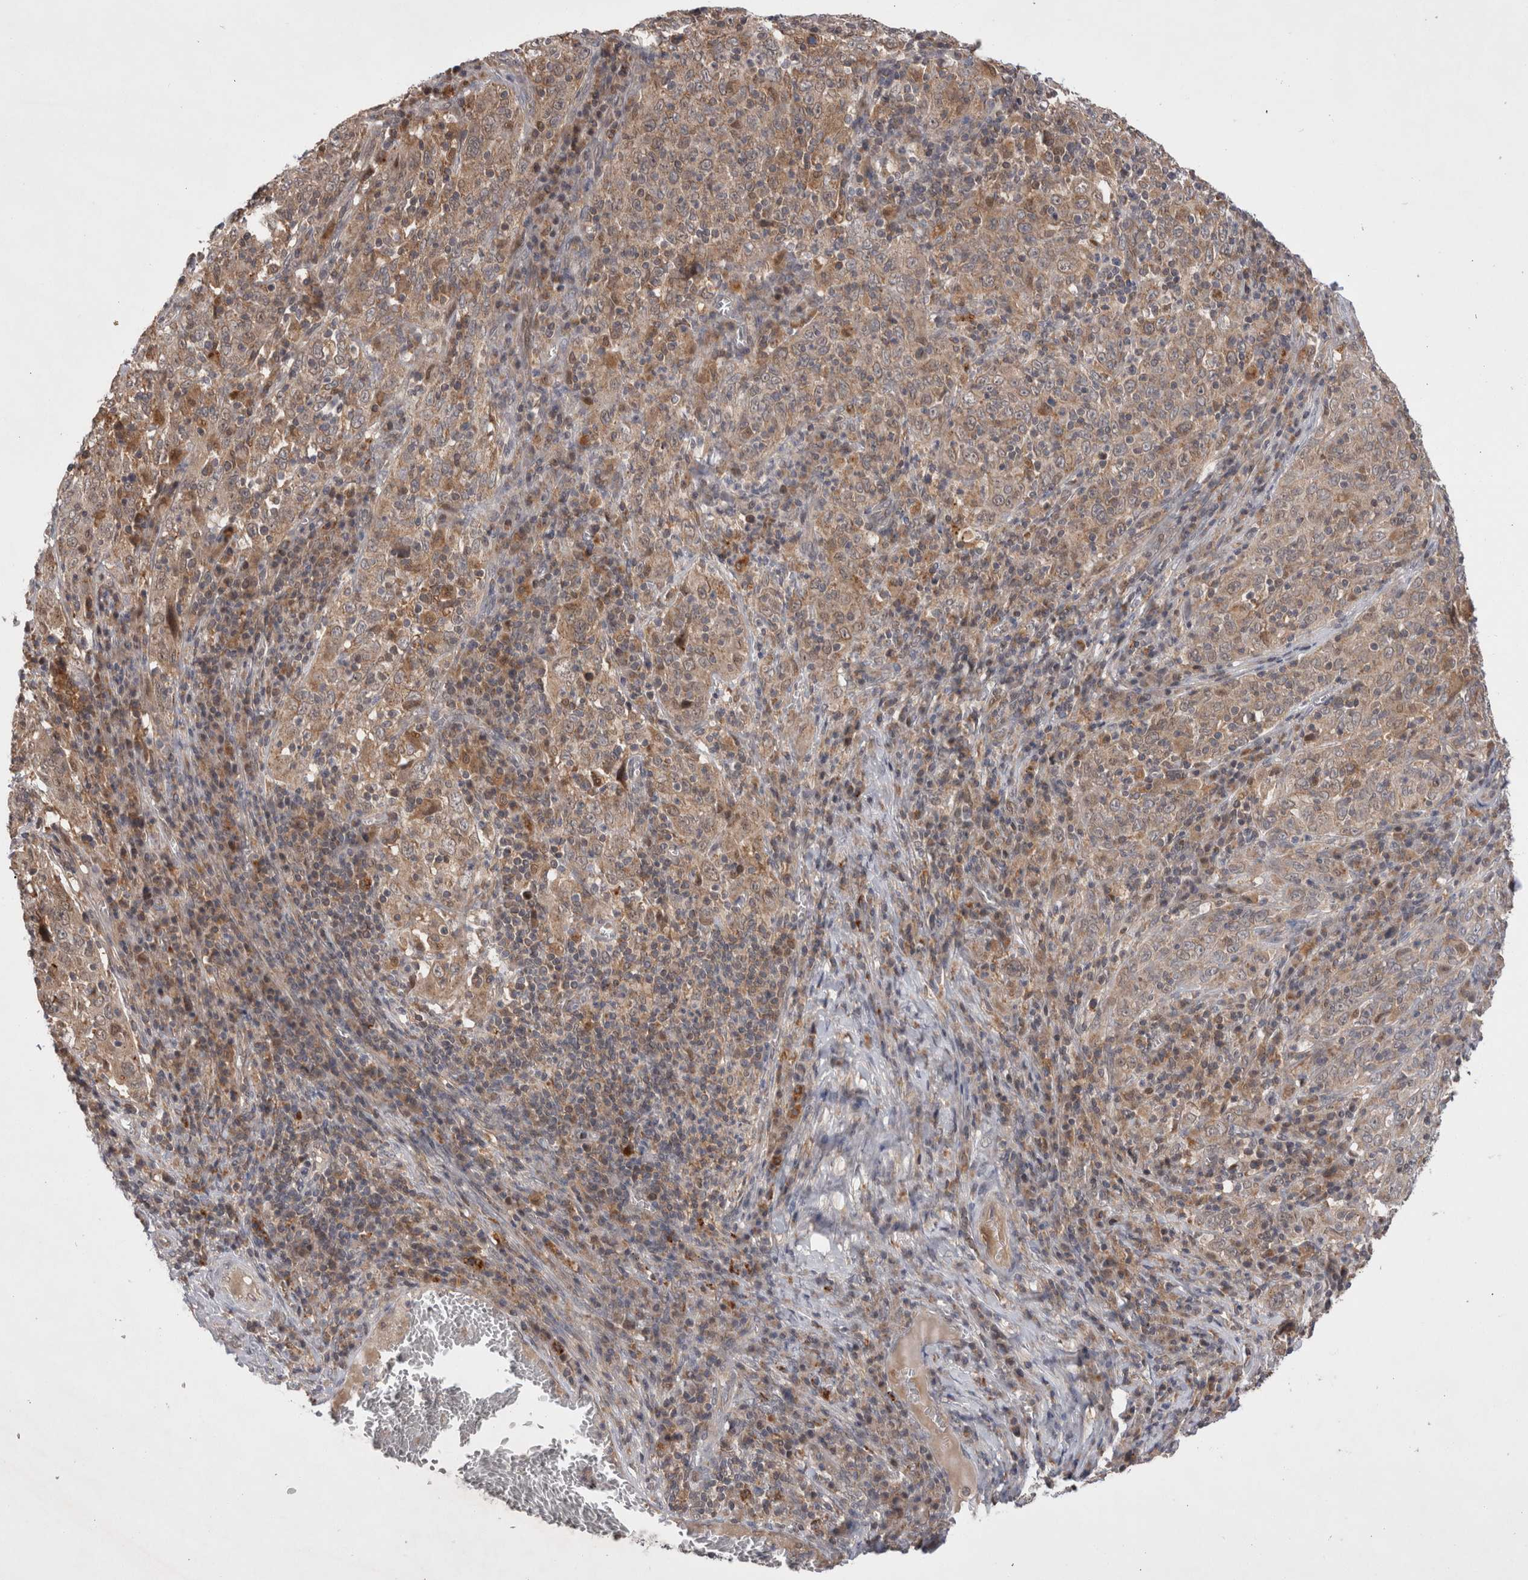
{"staining": {"intensity": "moderate", "quantity": ">75%", "location": "cytoplasmic/membranous"}, "tissue": "cervical cancer", "cell_type": "Tumor cells", "image_type": "cancer", "snomed": [{"axis": "morphology", "description": "Squamous cell carcinoma, NOS"}, {"axis": "topography", "description": "Cervix"}], "caption": "Protein staining displays moderate cytoplasmic/membranous staining in approximately >75% of tumor cells in cervical cancer (squamous cell carcinoma).", "gene": "MRPL37", "patient": {"sex": "female", "age": 46}}